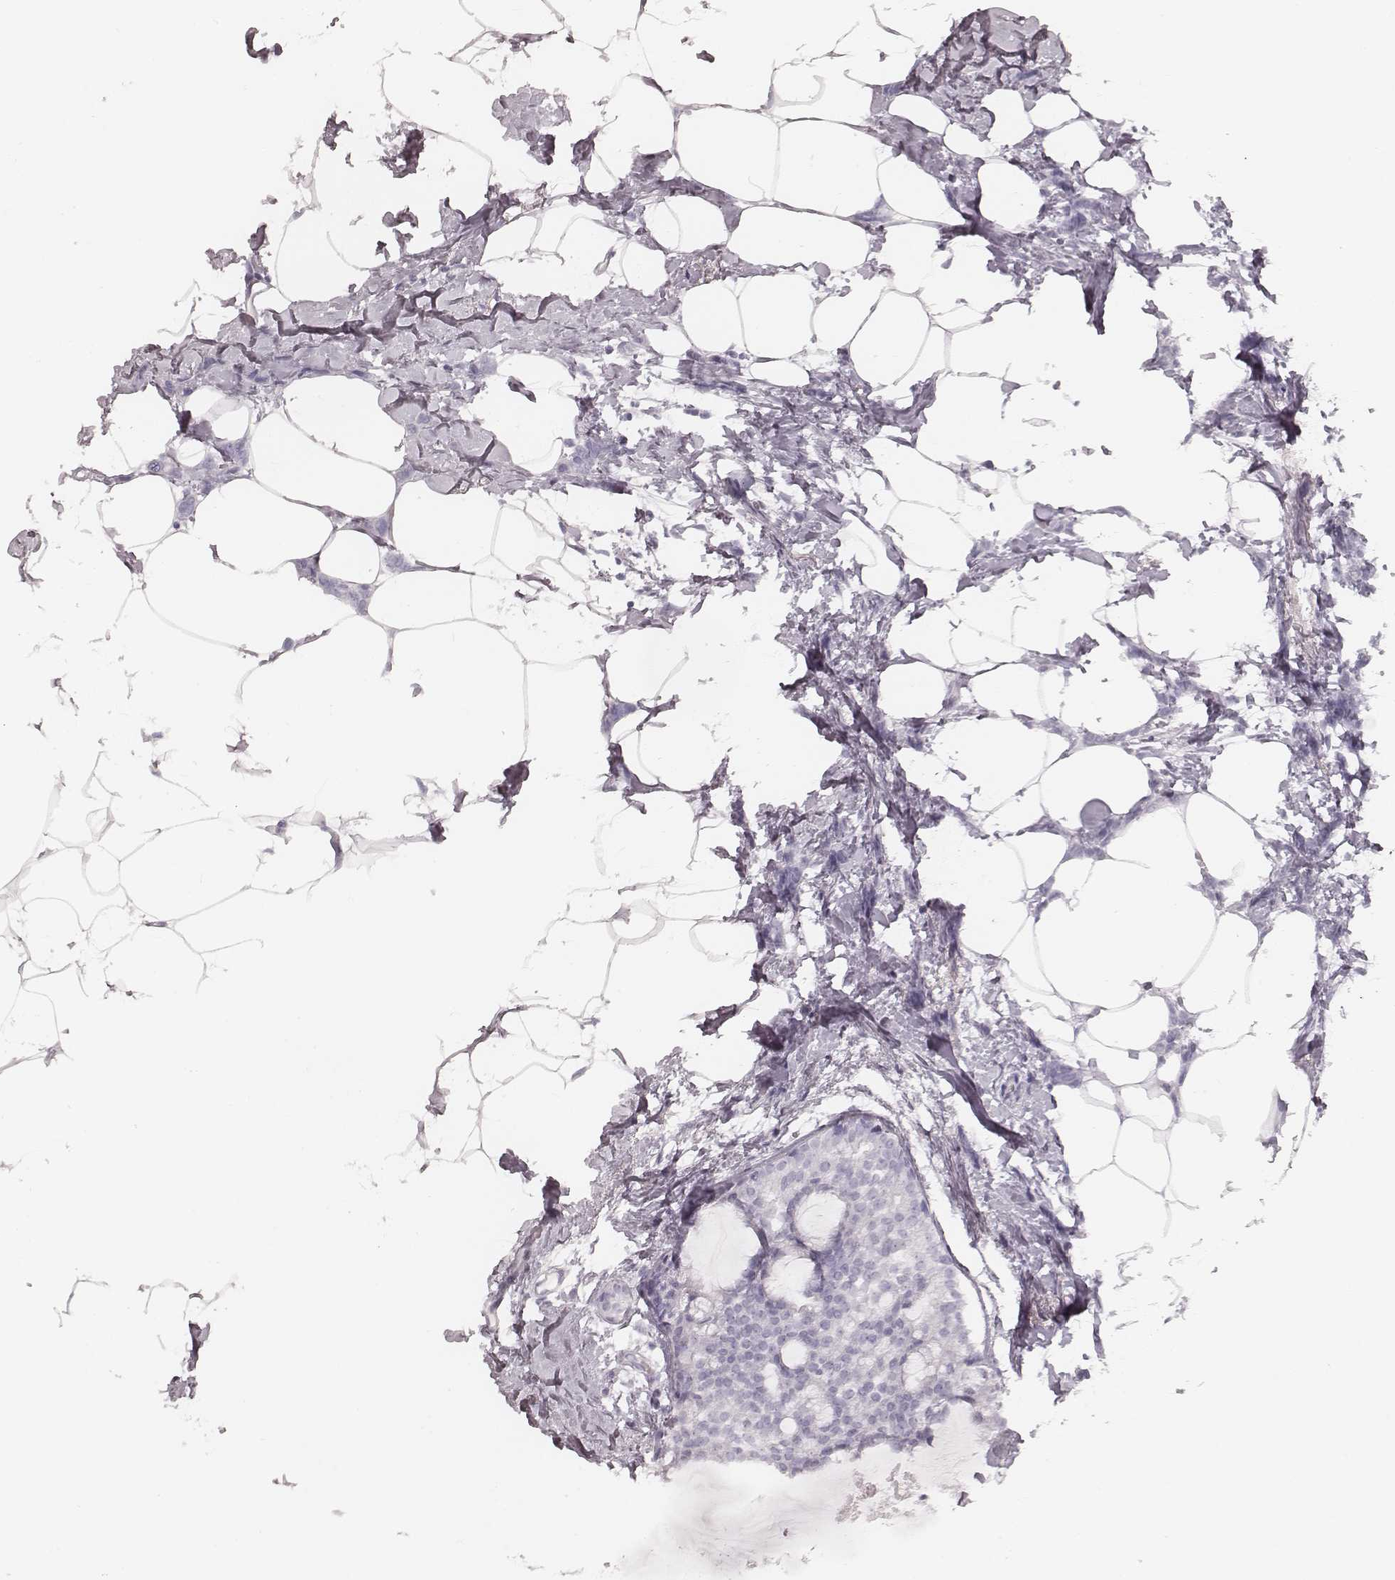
{"staining": {"intensity": "negative", "quantity": "none", "location": "none"}, "tissue": "breast cancer", "cell_type": "Tumor cells", "image_type": "cancer", "snomed": [{"axis": "morphology", "description": "Duct carcinoma"}, {"axis": "topography", "description": "Breast"}], "caption": "The micrograph shows no staining of tumor cells in invasive ductal carcinoma (breast).", "gene": "MSX1", "patient": {"sex": "female", "age": 40}}